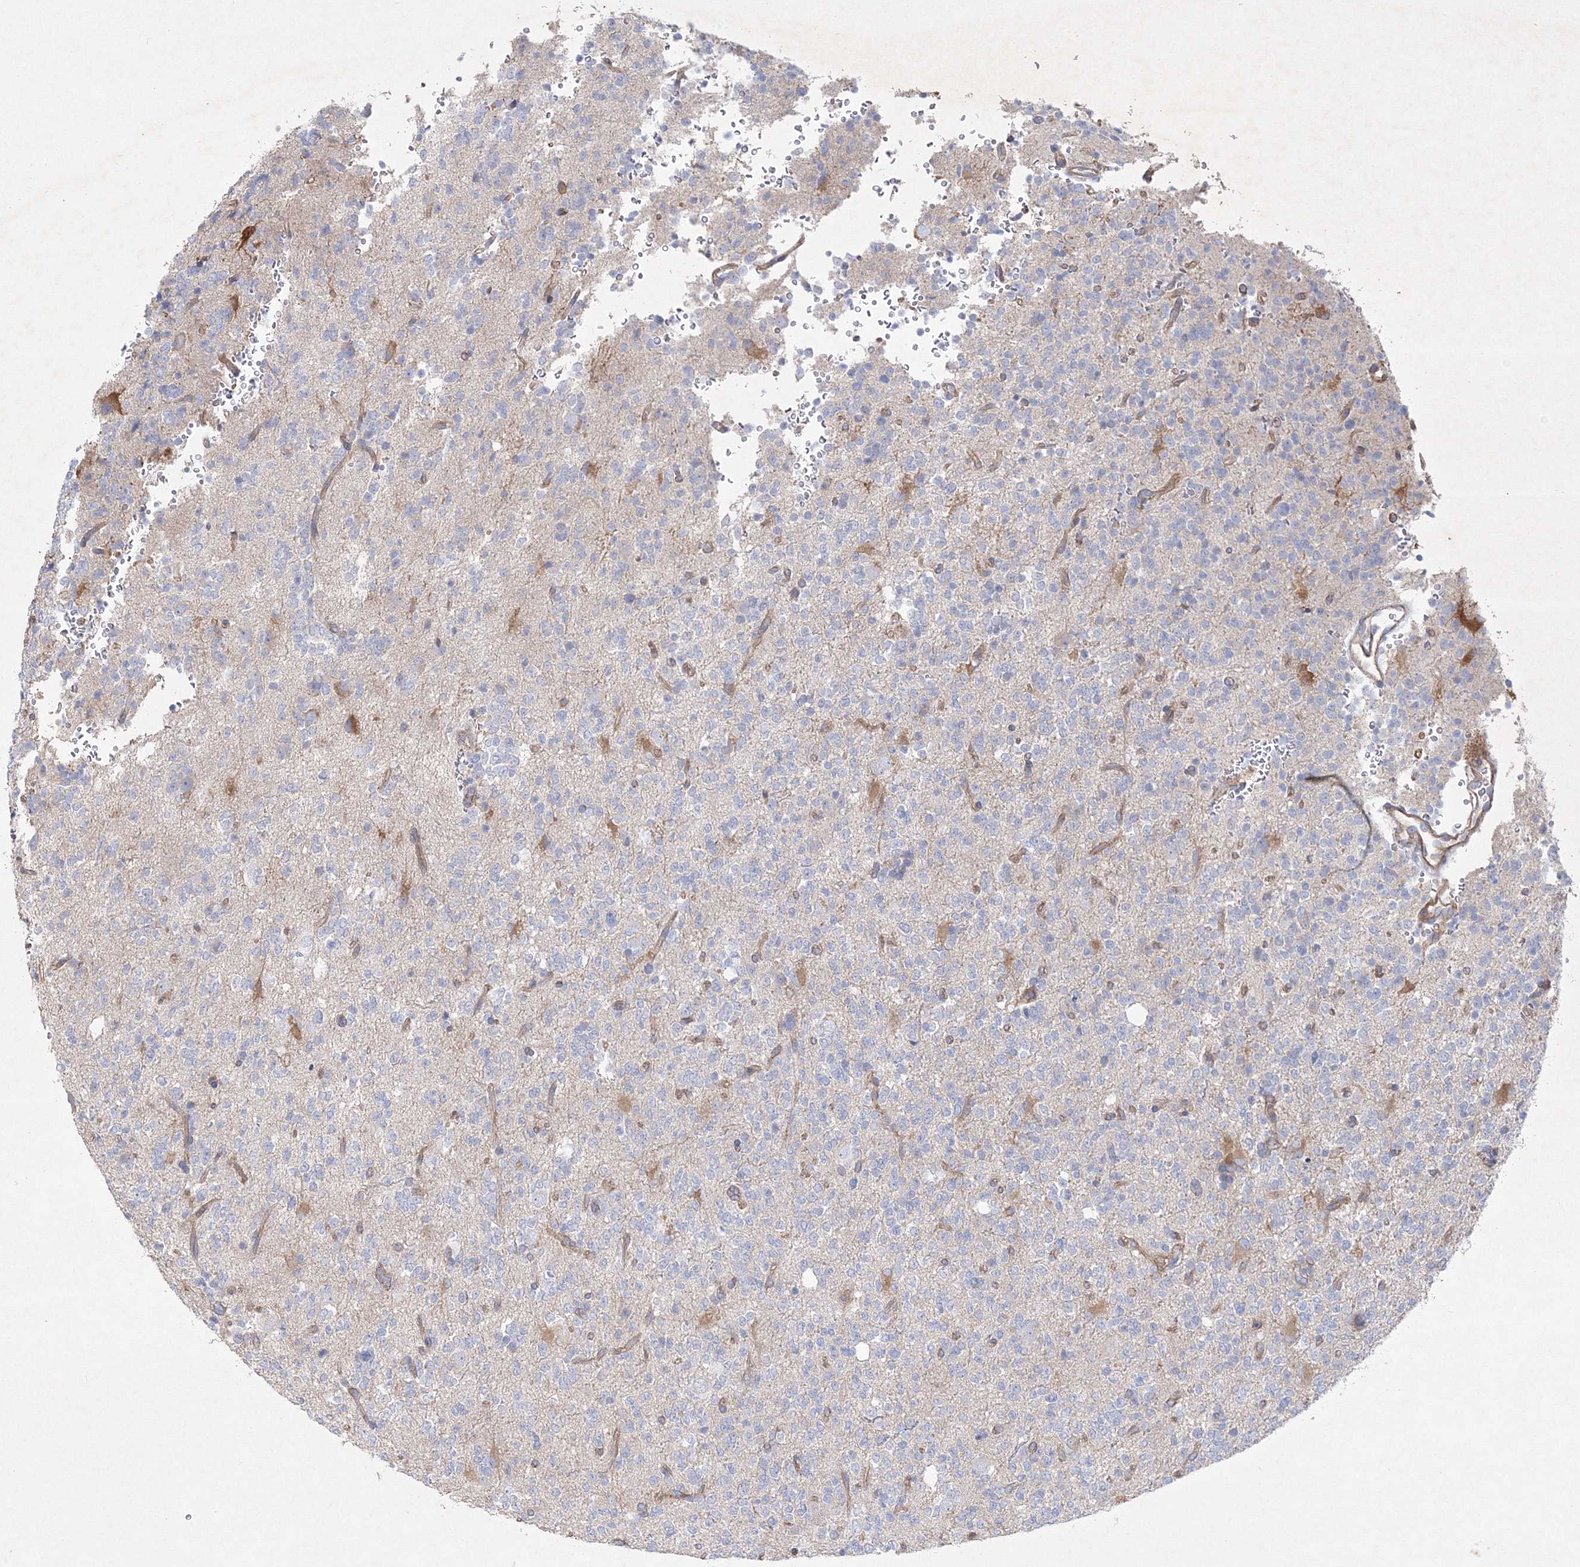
{"staining": {"intensity": "negative", "quantity": "none", "location": "none"}, "tissue": "glioma", "cell_type": "Tumor cells", "image_type": "cancer", "snomed": [{"axis": "morphology", "description": "Glioma, malignant, High grade"}, {"axis": "topography", "description": "Brain"}], "caption": "This is a histopathology image of immunohistochemistry staining of glioma, which shows no staining in tumor cells.", "gene": "NAA40", "patient": {"sex": "female", "age": 62}}